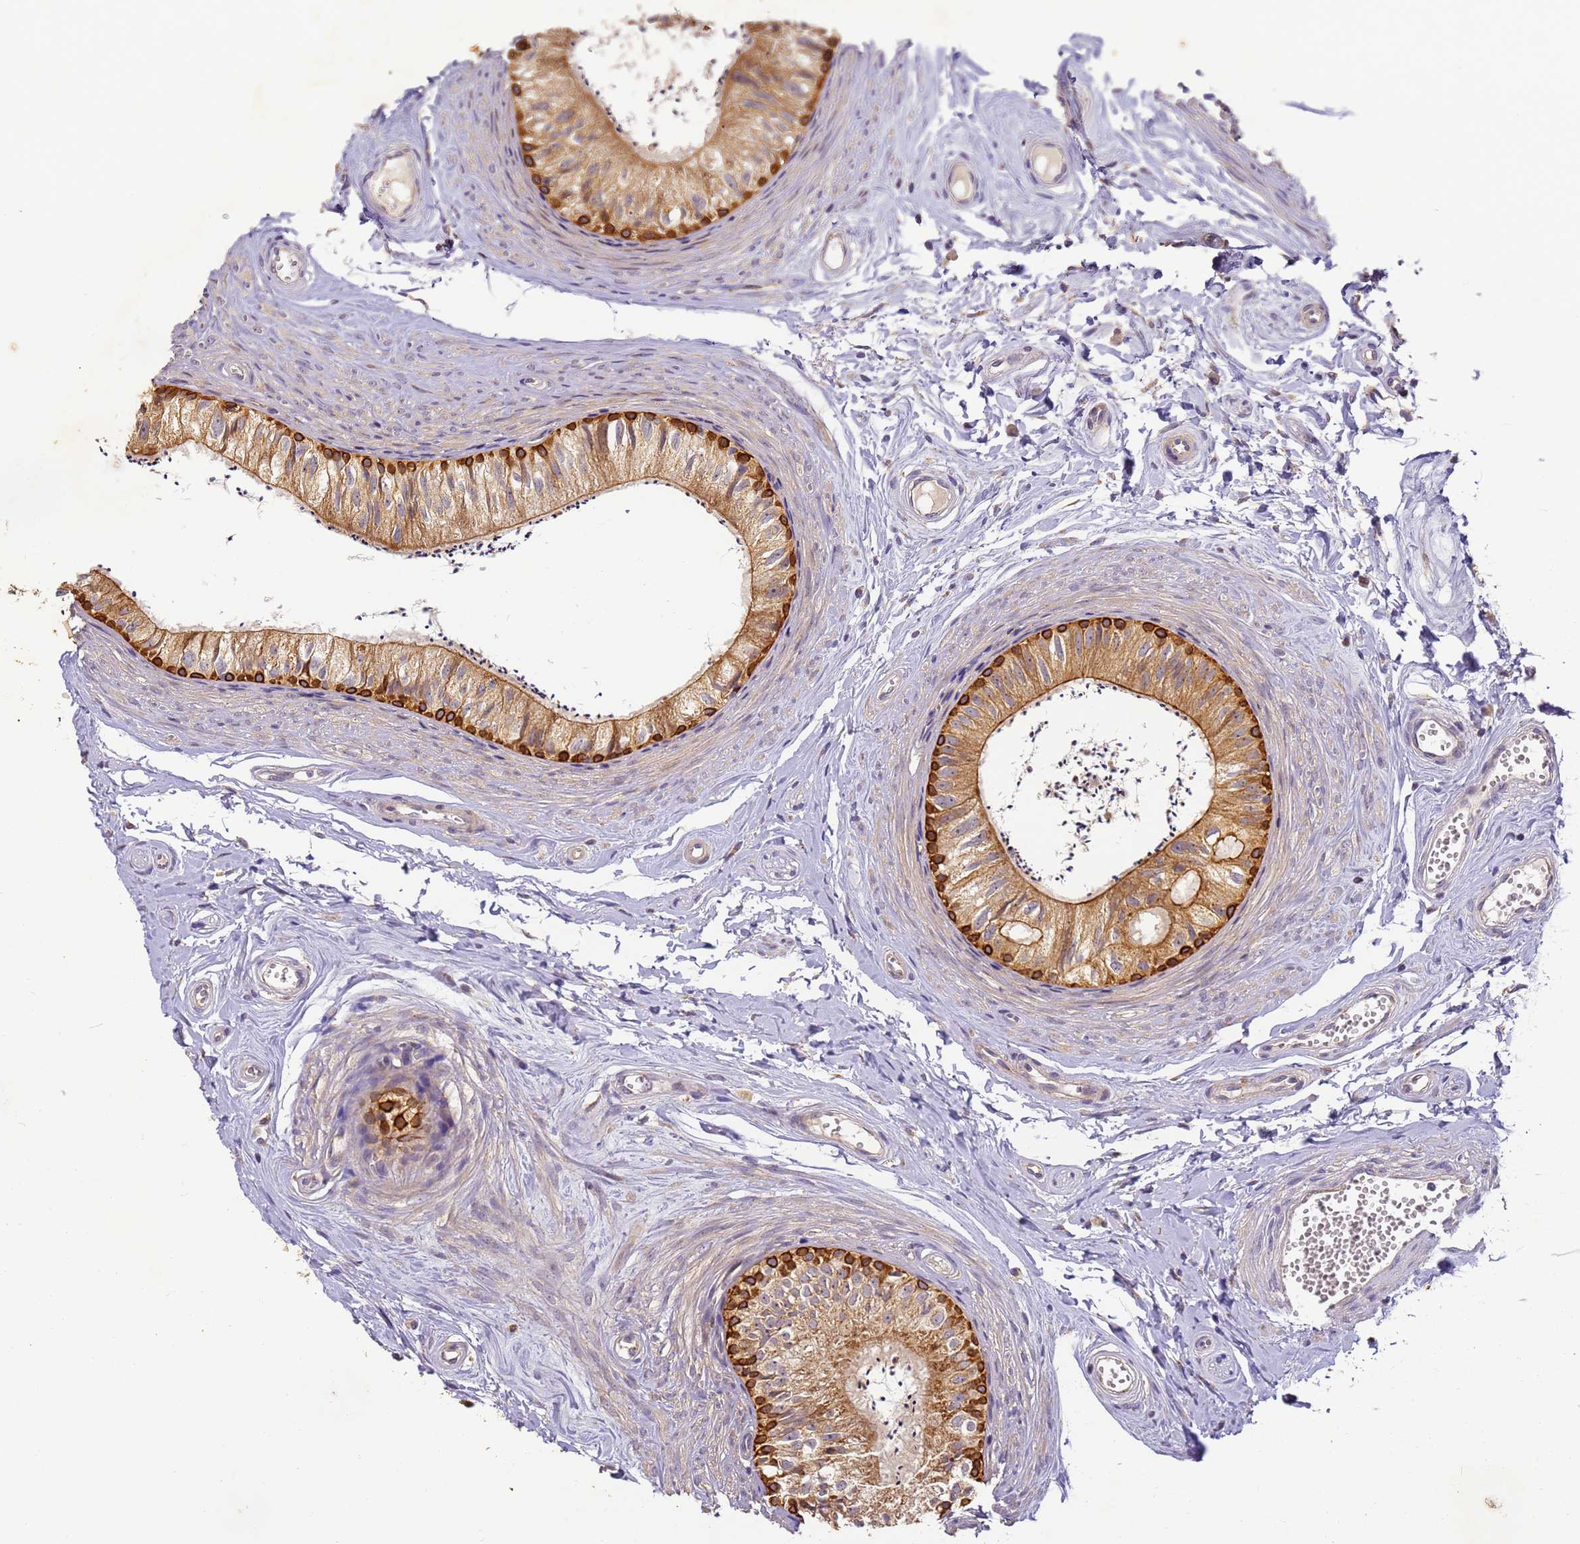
{"staining": {"intensity": "strong", "quantity": ">75%", "location": "cytoplasmic/membranous"}, "tissue": "epididymis", "cell_type": "Glandular cells", "image_type": "normal", "snomed": [{"axis": "morphology", "description": "Normal tissue, NOS"}, {"axis": "topography", "description": "Epididymis"}], "caption": "An IHC histopathology image of benign tissue is shown. Protein staining in brown shows strong cytoplasmic/membranous positivity in epididymis within glandular cells. (brown staining indicates protein expression, while blue staining denotes nuclei).", "gene": "TIGAR", "patient": {"sex": "male", "age": 56}}